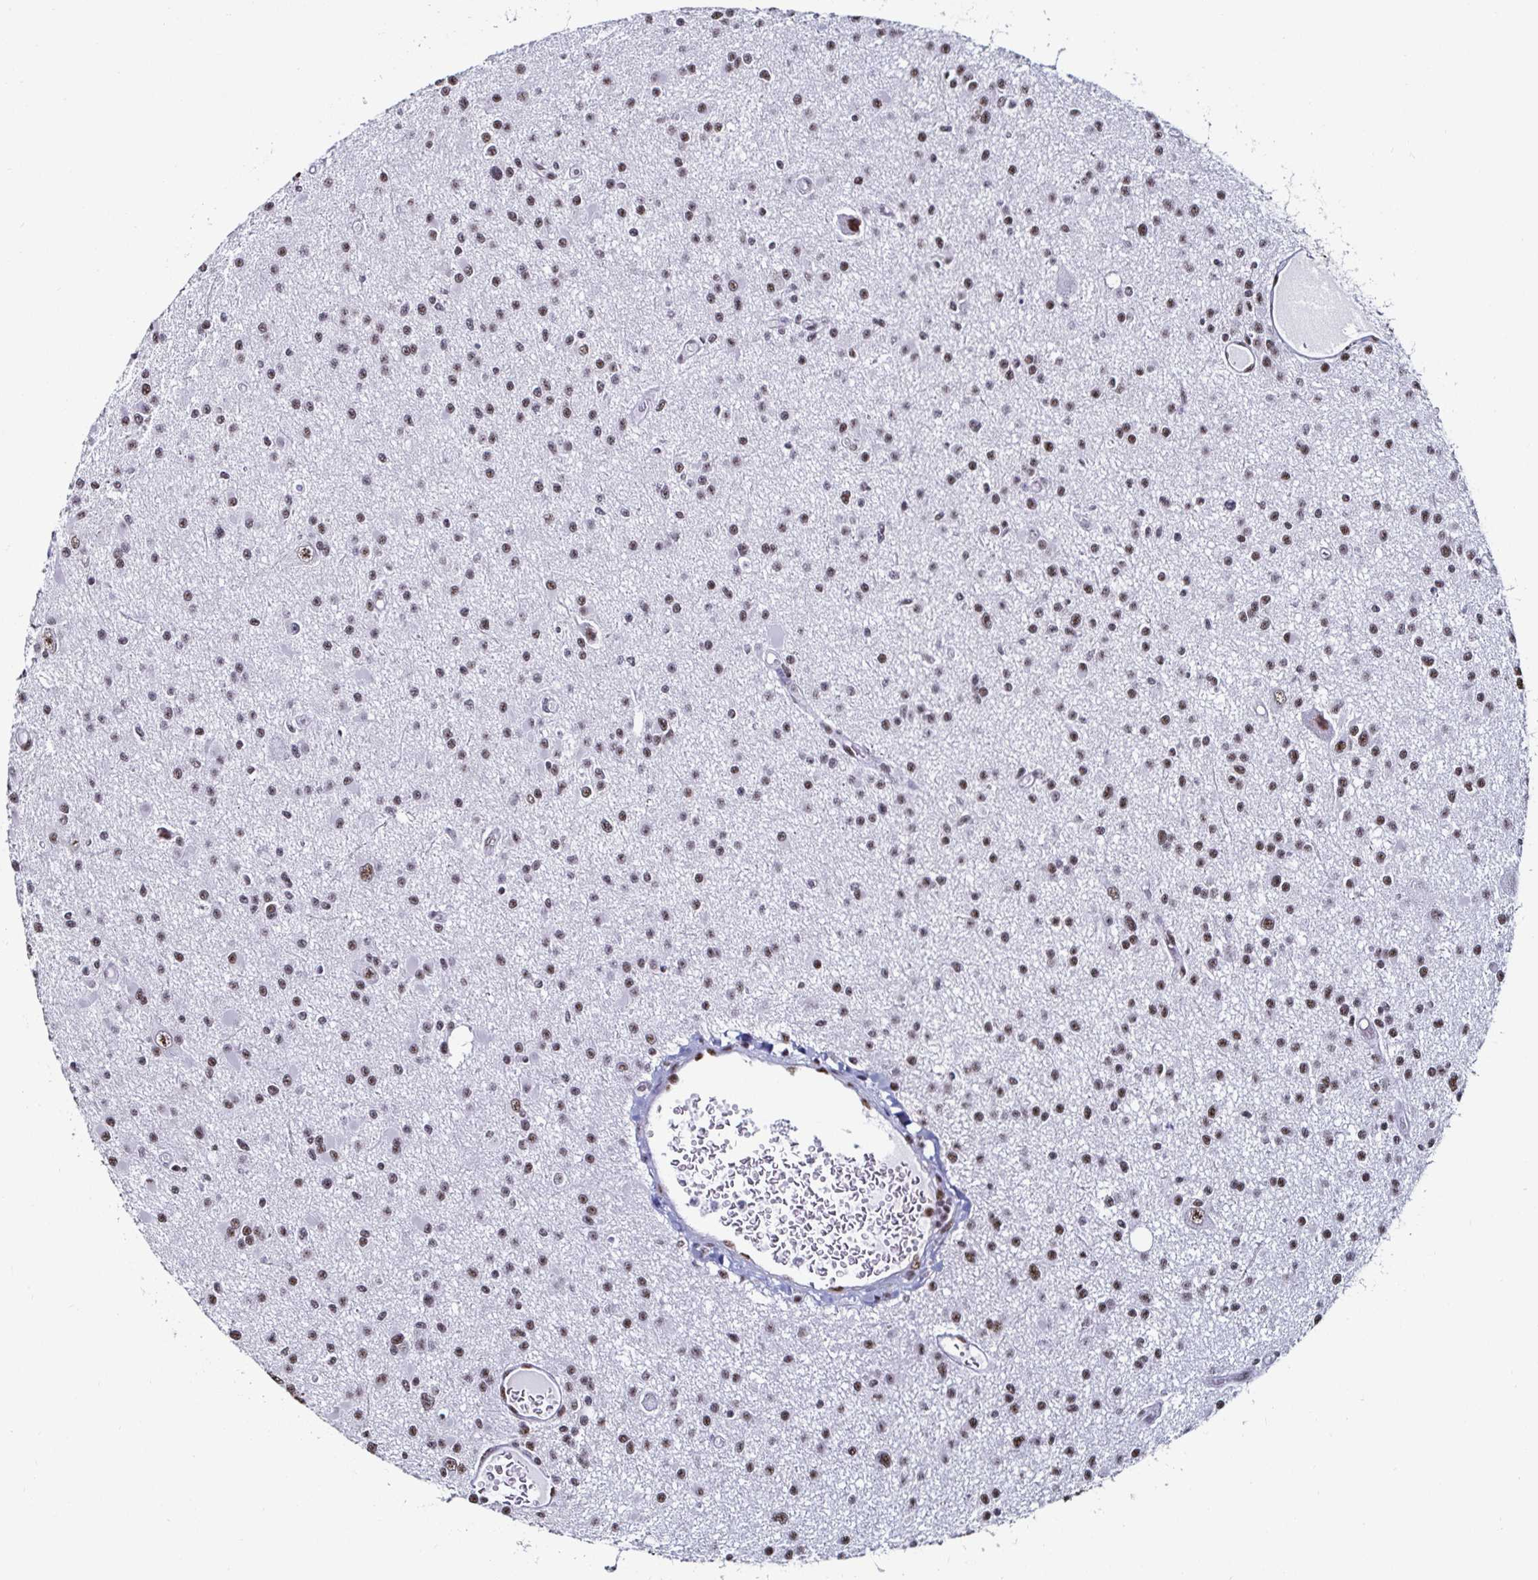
{"staining": {"intensity": "moderate", "quantity": "25%-75%", "location": "nuclear"}, "tissue": "glioma", "cell_type": "Tumor cells", "image_type": "cancer", "snomed": [{"axis": "morphology", "description": "Glioma, malignant, High grade"}, {"axis": "topography", "description": "Brain"}], "caption": "Moderate nuclear protein expression is present in about 25%-75% of tumor cells in glioma. The staining was performed using DAB (3,3'-diaminobenzidine), with brown indicating positive protein expression. Nuclei are stained blue with hematoxylin.", "gene": "DDX39B", "patient": {"sex": "male", "age": 54}}